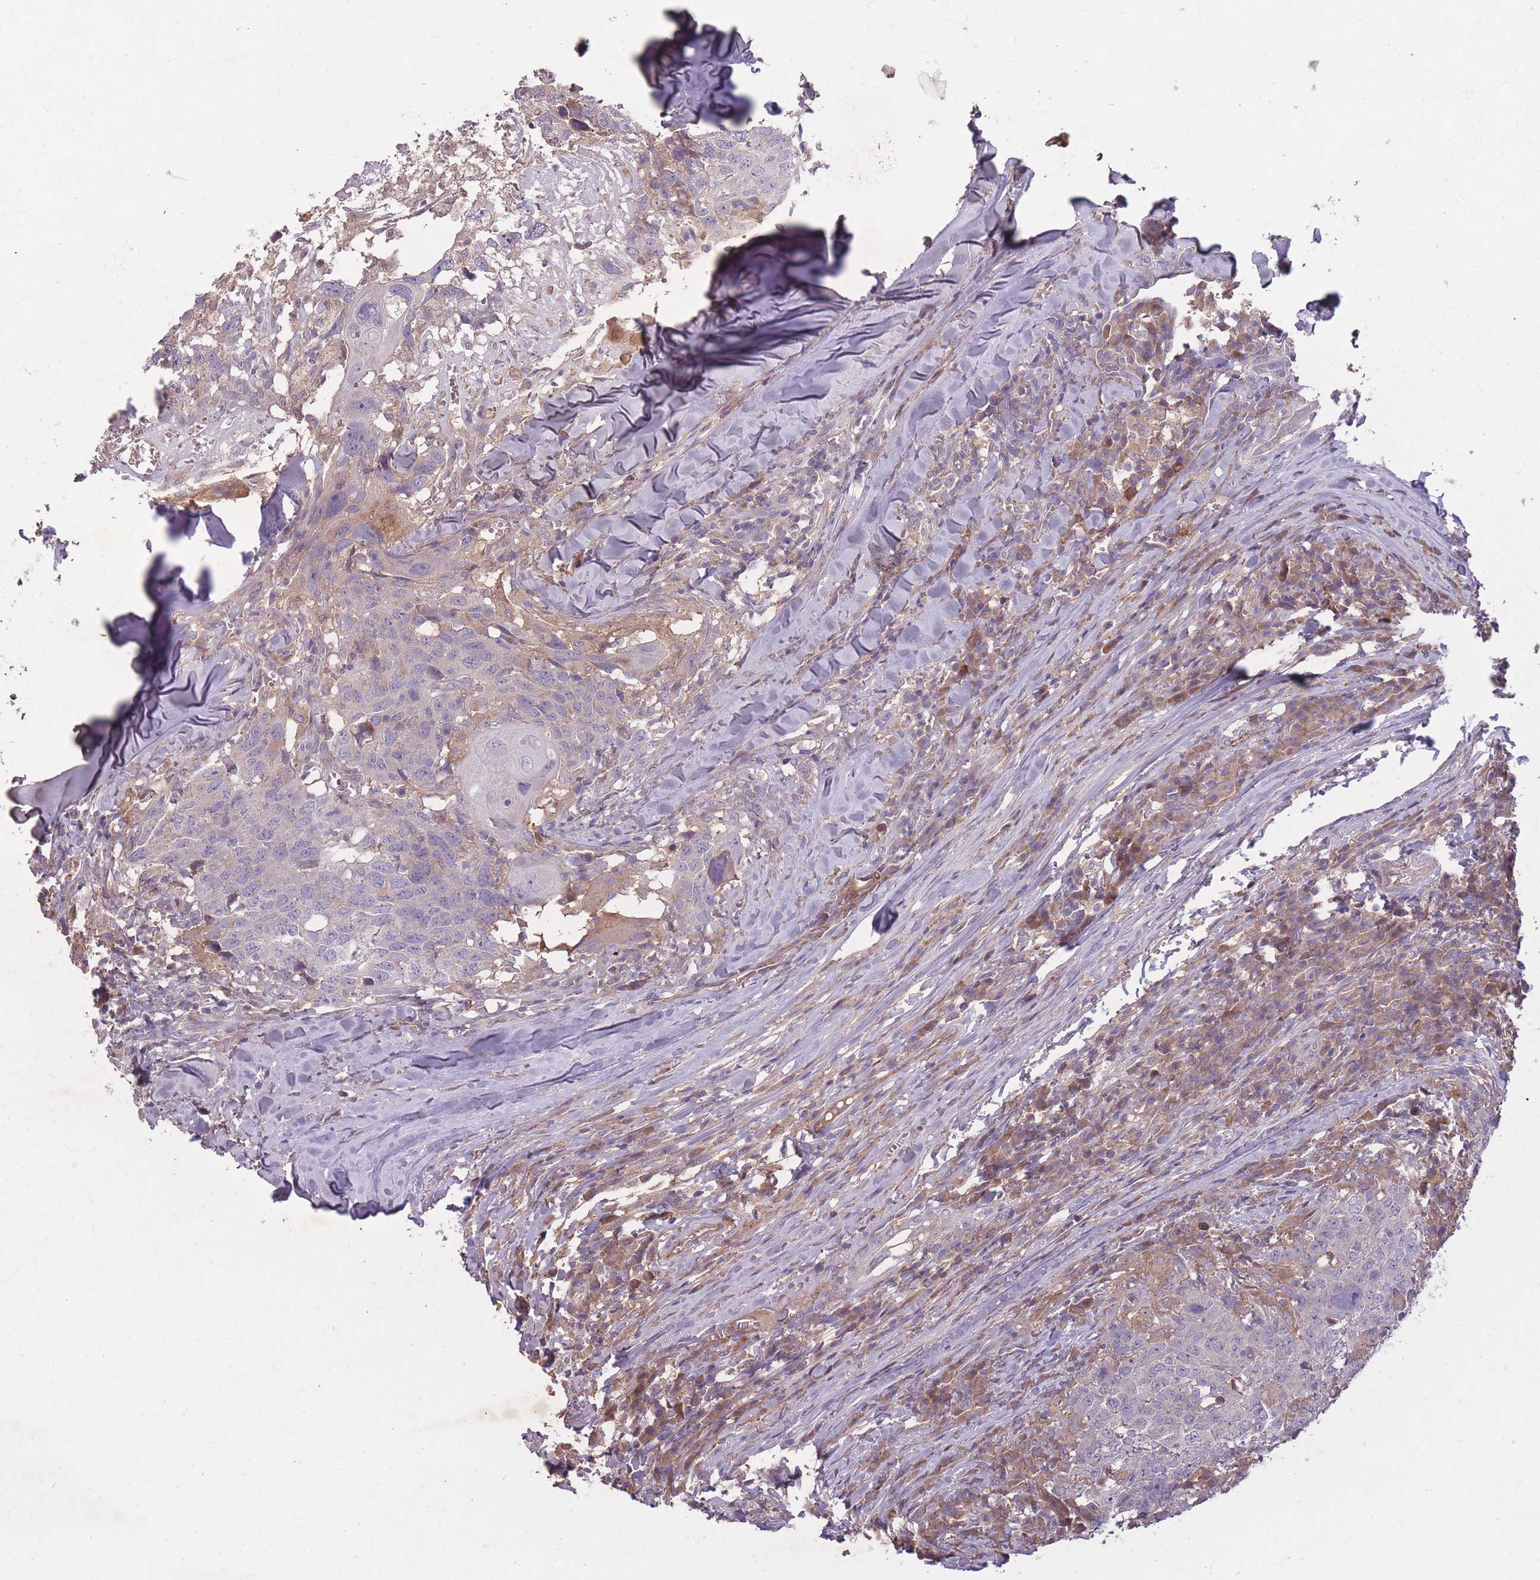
{"staining": {"intensity": "negative", "quantity": "none", "location": "none"}, "tissue": "head and neck cancer", "cell_type": "Tumor cells", "image_type": "cancer", "snomed": [{"axis": "morphology", "description": "Normal tissue, NOS"}, {"axis": "morphology", "description": "Squamous cell carcinoma, NOS"}, {"axis": "topography", "description": "Skeletal muscle"}, {"axis": "topography", "description": "Vascular tissue"}, {"axis": "topography", "description": "Peripheral nerve tissue"}, {"axis": "topography", "description": "Head-Neck"}], "caption": "High power microscopy image of an IHC photomicrograph of squamous cell carcinoma (head and neck), revealing no significant staining in tumor cells.", "gene": "OR2V2", "patient": {"sex": "male", "age": 66}}